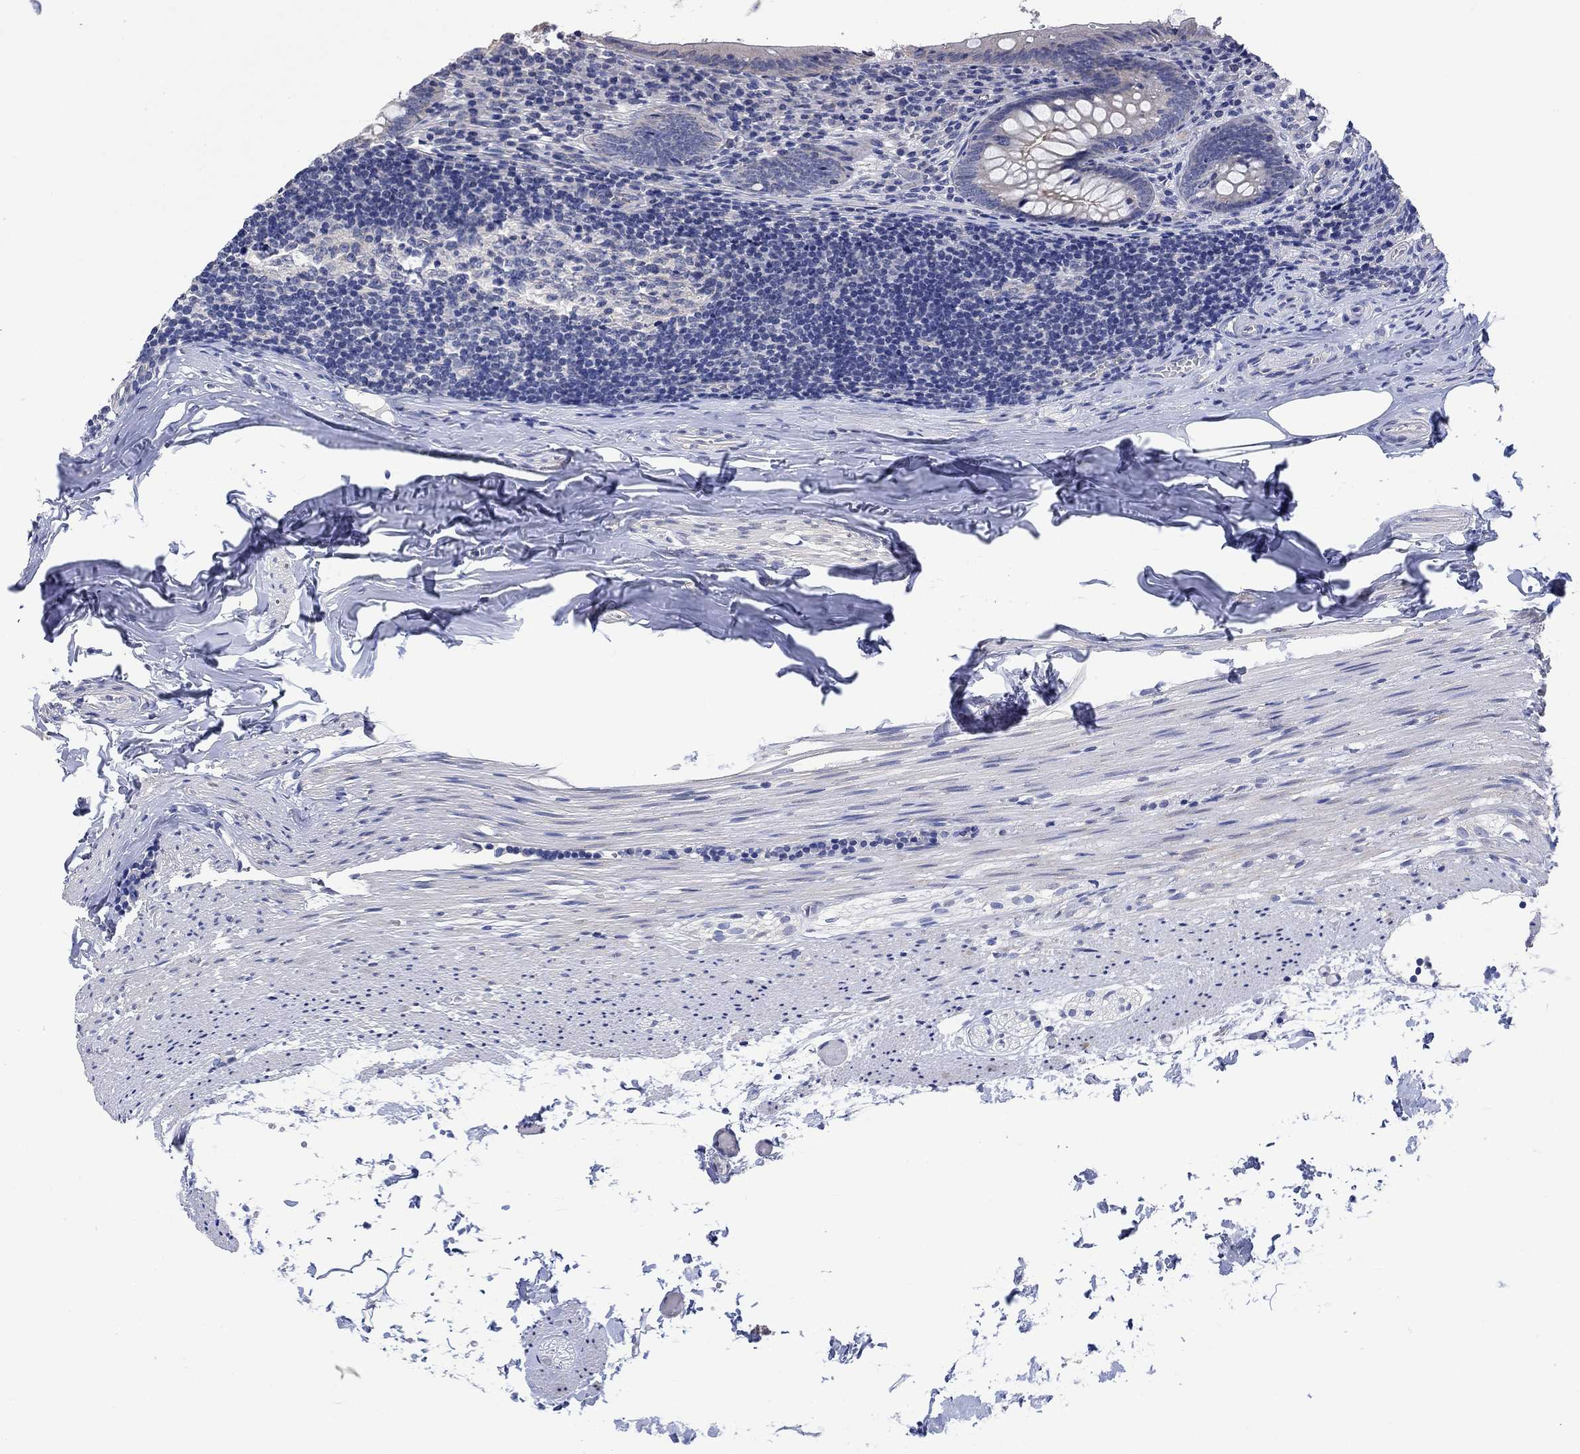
{"staining": {"intensity": "negative", "quantity": "none", "location": "none"}, "tissue": "appendix", "cell_type": "Glandular cells", "image_type": "normal", "snomed": [{"axis": "morphology", "description": "Normal tissue, NOS"}, {"axis": "topography", "description": "Appendix"}], "caption": "The immunohistochemistry histopathology image has no significant positivity in glandular cells of appendix.", "gene": "AGRP", "patient": {"sex": "female", "age": 23}}